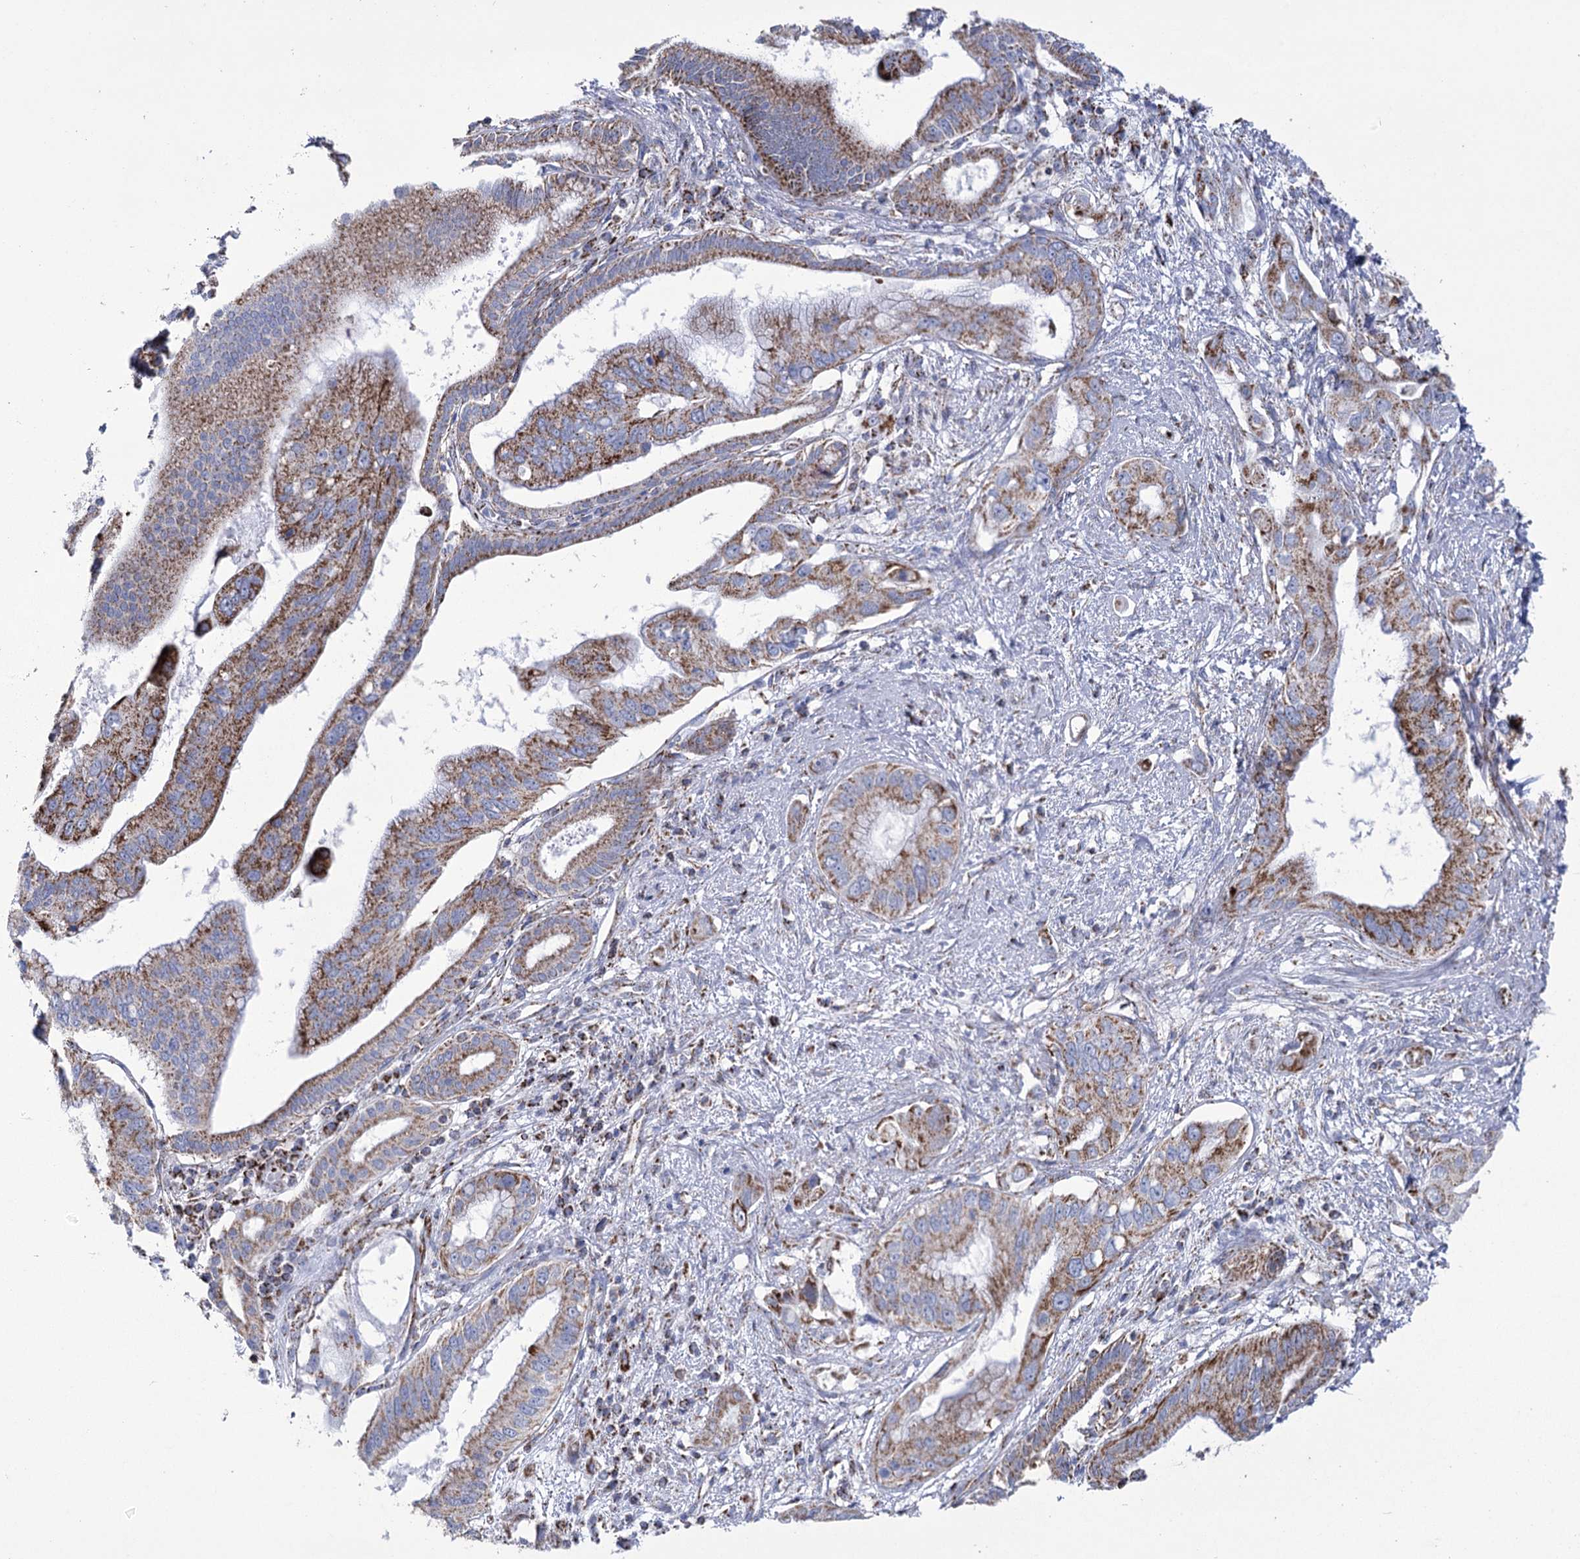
{"staining": {"intensity": "strong", "quantity": ">75%", "location": "cytoplasmic/membranous"}, "tissue": "pancreatic cancer", "cell_type": "Tumor cells", "image_type": "cancer", "snomed": [{"axis": "morphology", "description": "Inflammation, NOS"}, {"axis": "morphology", "description": "Adenocarcinoma, NOS"}, {"axis": "topography", "description": "Pancreas"}], "caption": "Immunohistochemistry (IHC) of pancreatic cancer (adenocarcinoma) reveals high levels of strong cytoplasmic/membranous positivity in about >75% of tumor cells.", "gene": "PDHB", "patient": {"sex": "female", "age": 56}}